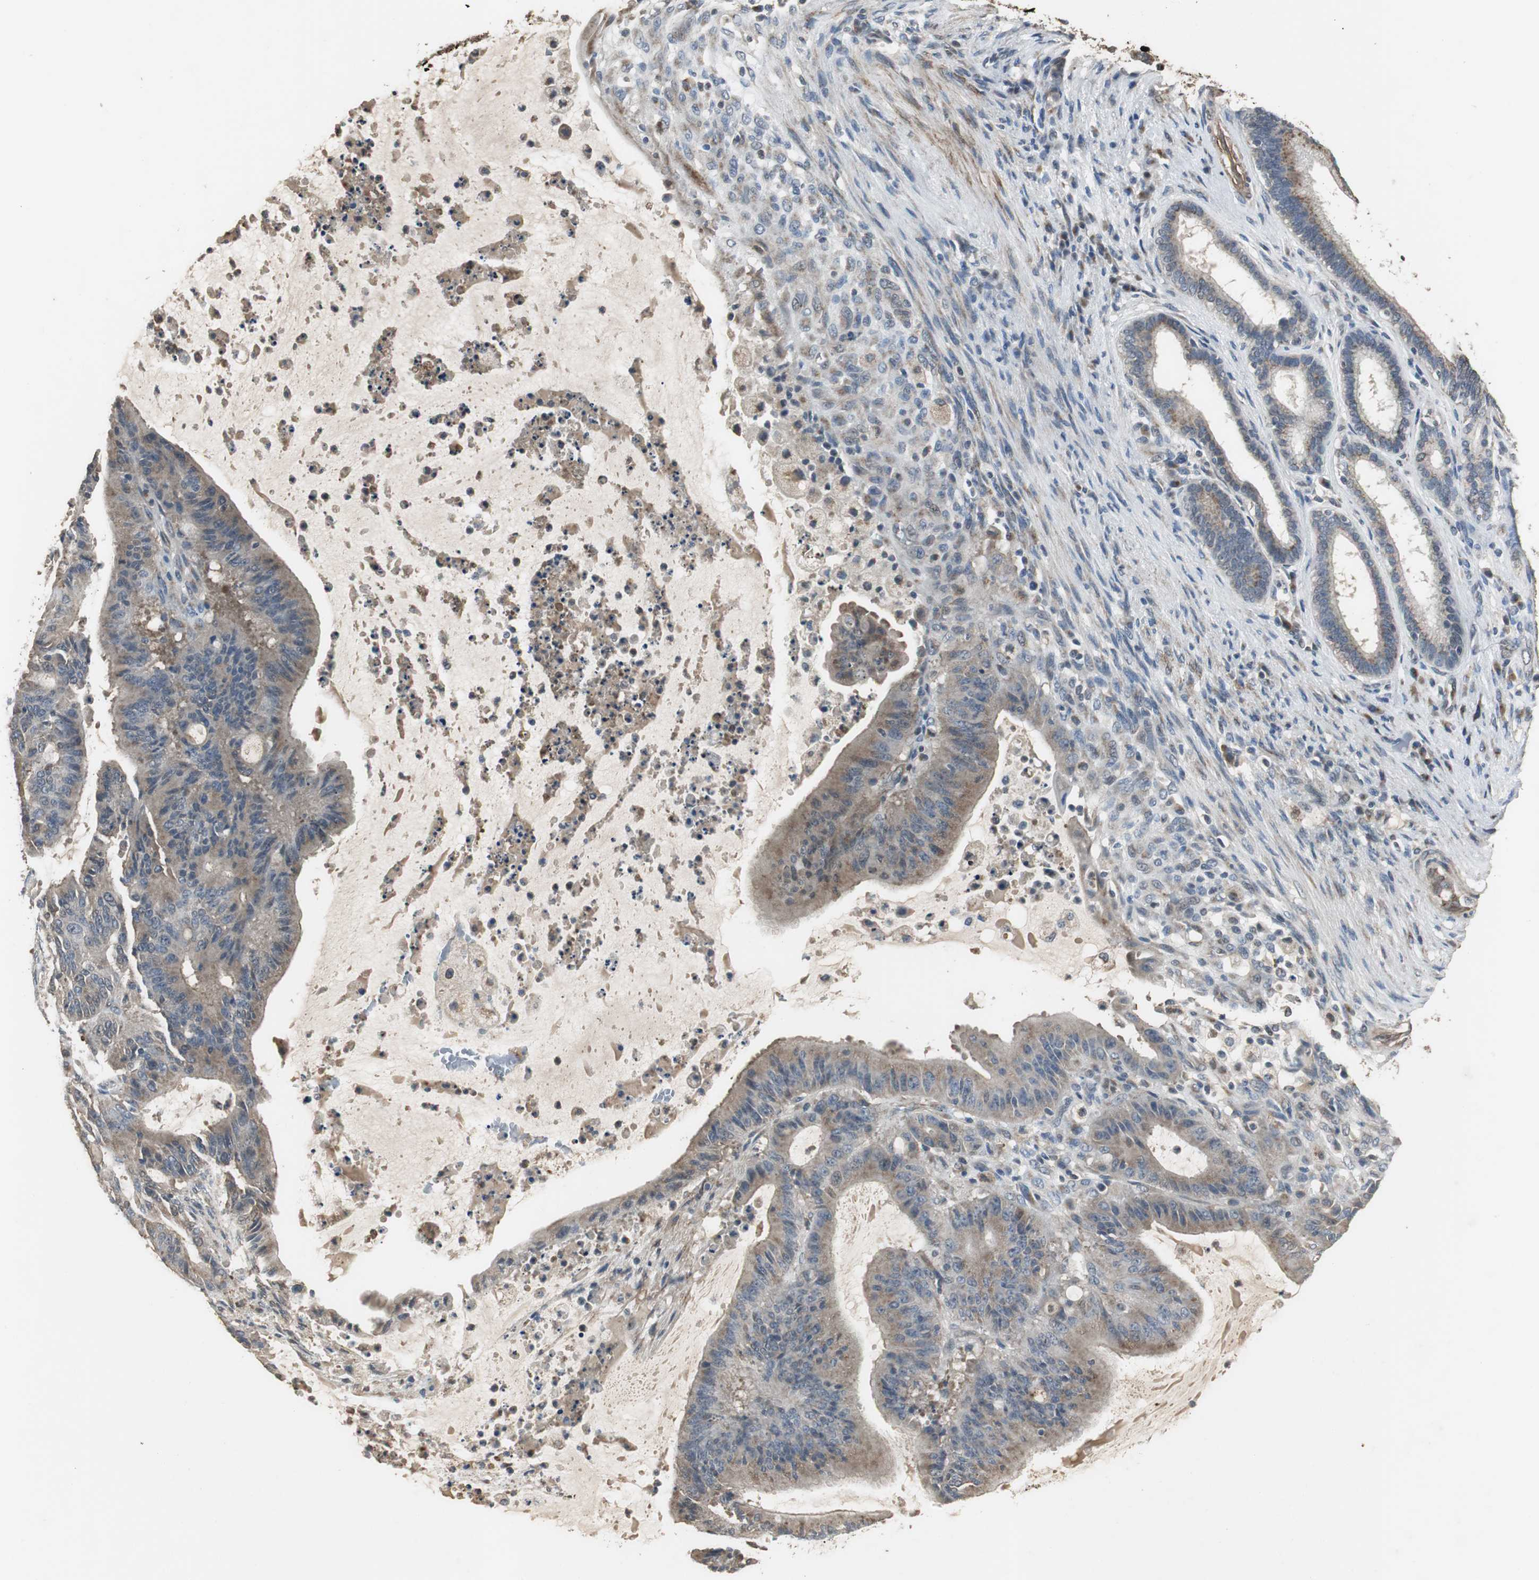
{"staining": {"intensity": "moderate", "quantity": "25%-75%", "location": "cytoplasmic/membranous"}, "tissue": "liver cancer", "cell_type": "Tumor cells", "image_type": "cancer", "snomed": [{"axis": "morphology", "description": "Cholangiocarcinoma"}, {"axis": "topography", "description": "Liver"}], "caption": "A brown stain shows moderate cytoplasmic/membranous expression of a protein in human liver cholangiocarcinoma tumor cells.", "gene": "JTB", "patient": {"sex": "female", "age": 73}}